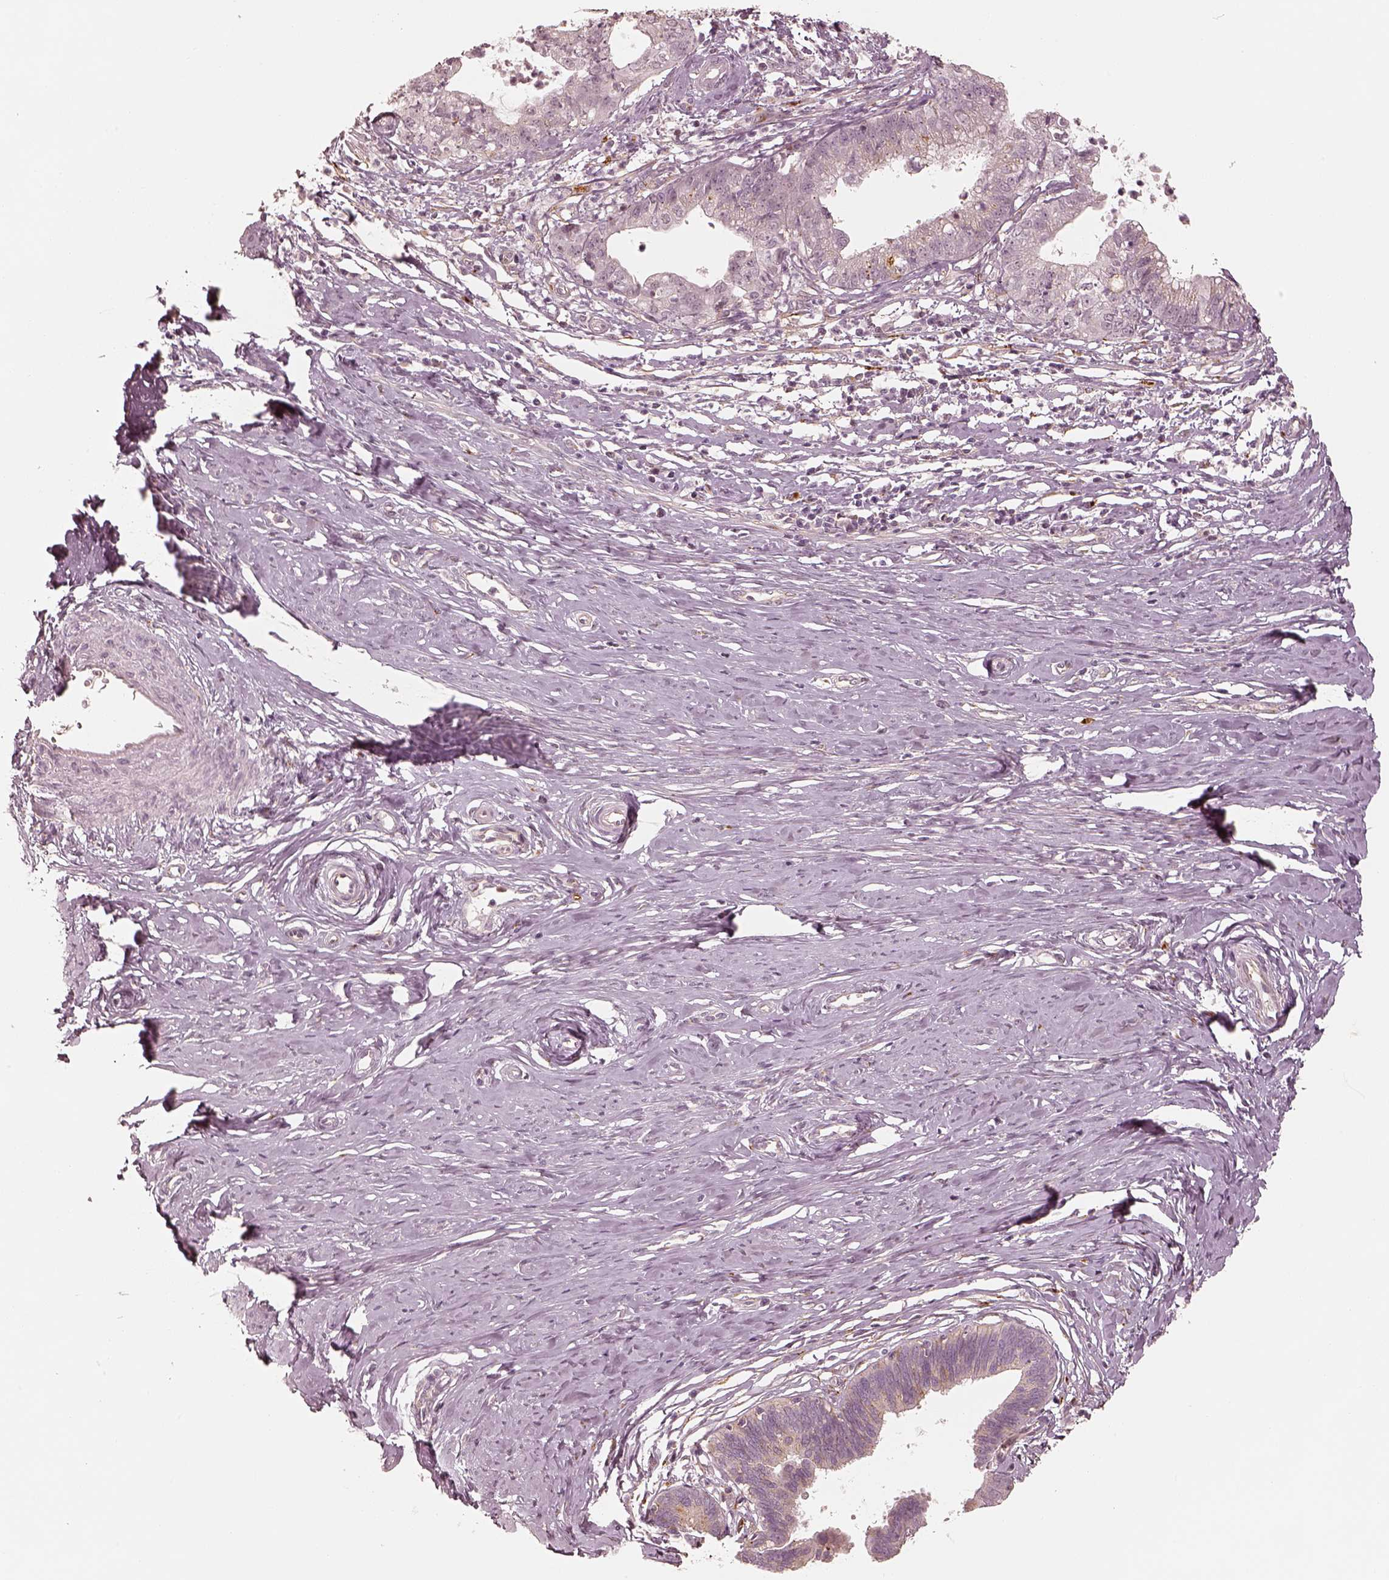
{"staining": {"intensity": "weak", "quantity": "<25%", "location": "cytoplasmic/membranous"}, "tissue": "cervical cancer", "cell_type": "Tumor cells", "image_type": "cancer", "snomed": [{"axis": "morphology", "description": "Normal tissue, NOS"}, {"axis": "morphology", "description": "Adenocarcinoma, NOS"}, {"axis": "topography", "description": "Cervix"}], "caption": "A high-resolution photomicrograph shows immunohistochemistry (IHC) staining of cervical cancer (adenocarcinoma), which demonstrates no significant expression in tumor cells.", "gene": "GORASP2", "patient": {"sex": "female", "age": 38}}